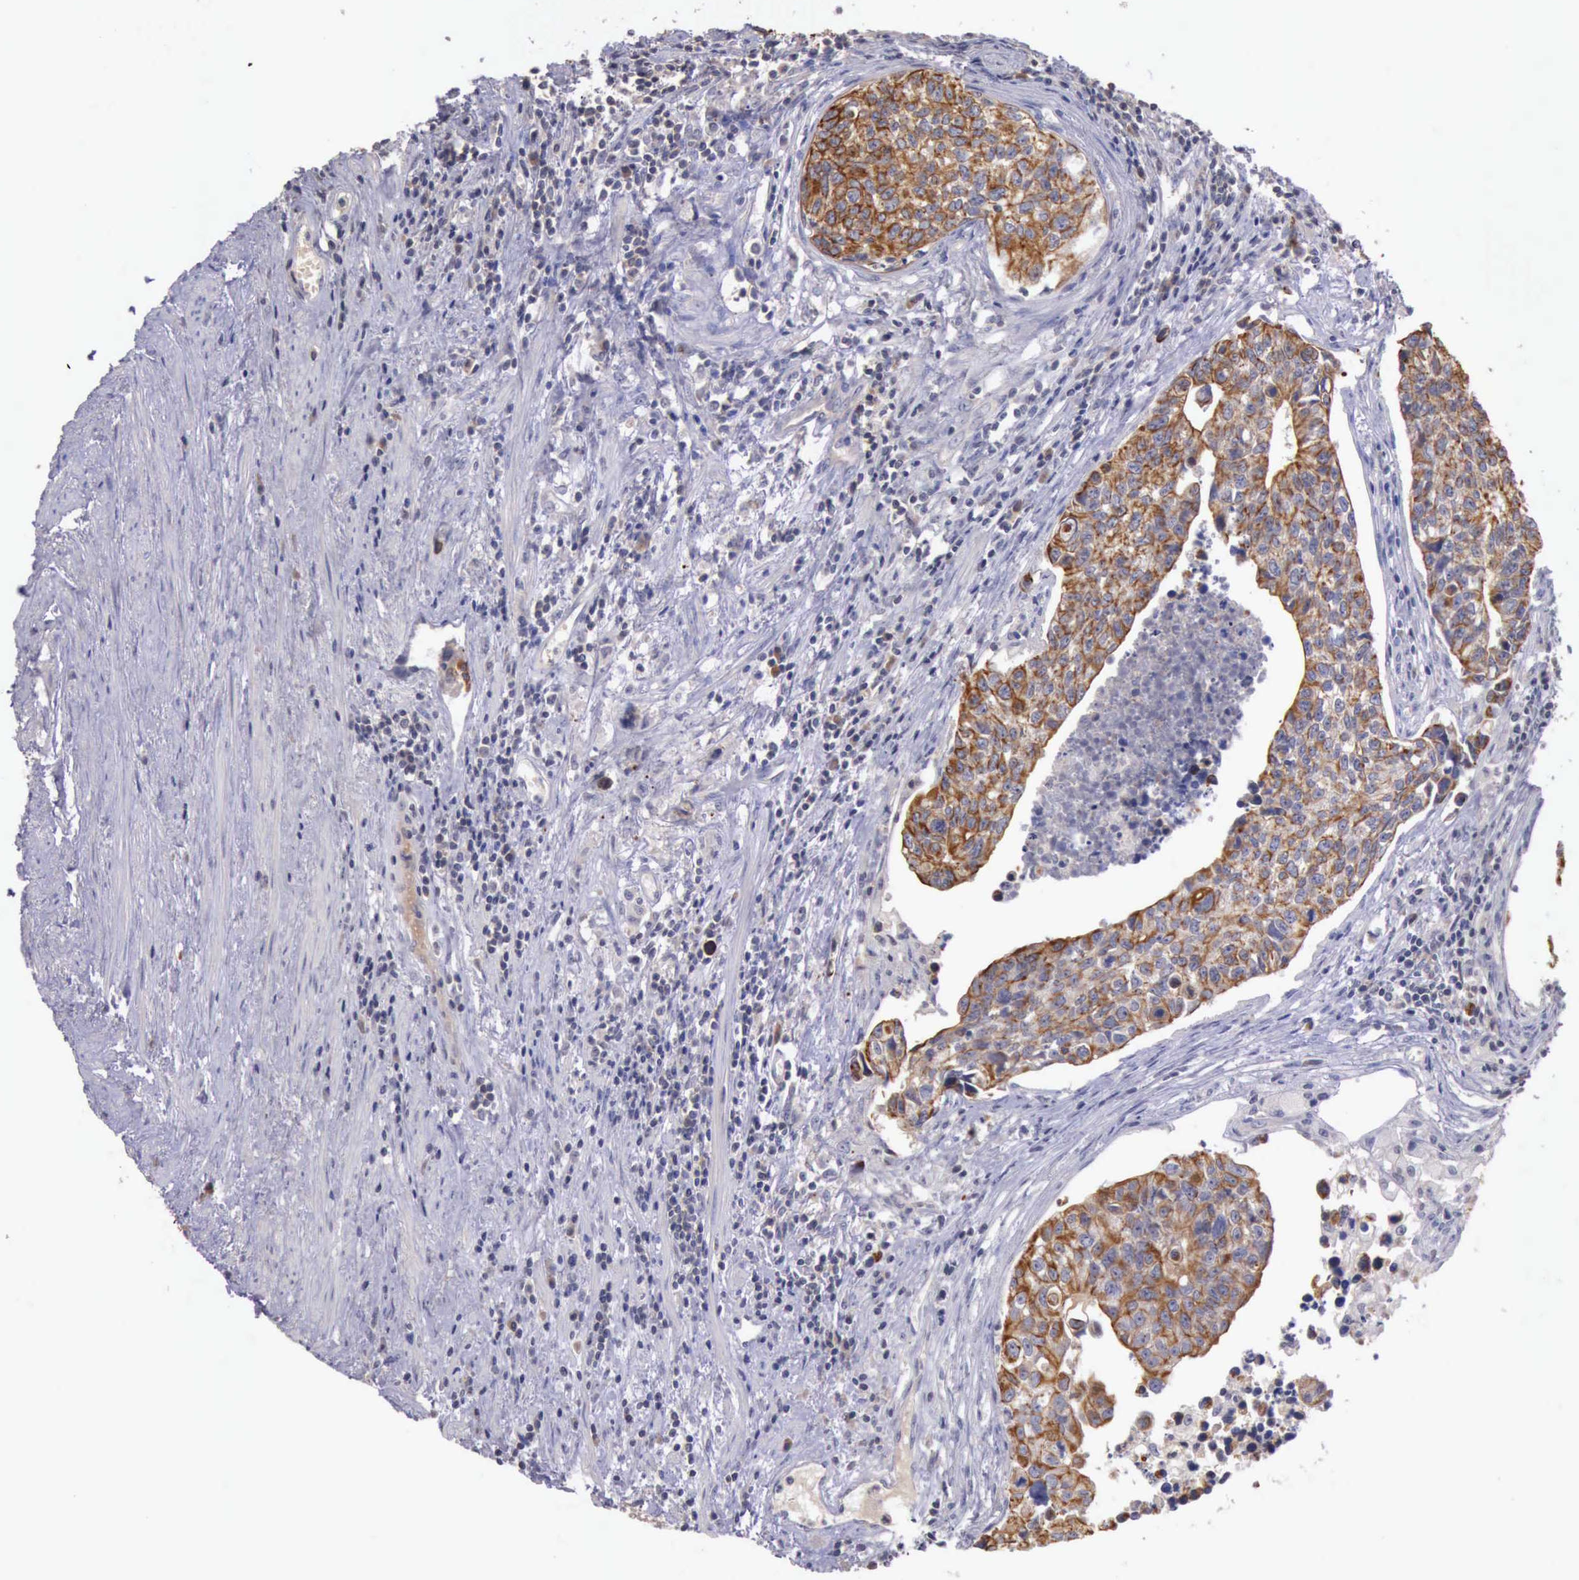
{"staining": {"intensity": "moderate", "quantity": ">75%", "location": "cytoplasmic/membranous"}, "tissue": "urothelial cancer", "cell_type": "Tumor cells", "image_type": "cancer", "snomed": [{"axis": "morphology", "description": "Urothelial carcinoma, High grade"}, {"axis": "topography", "description": "Urinary bladder"}], "caption": "Protein expression analysis of urothelial cancer reveals moderate cytoplasmic/membranous positivity in about >75% of tumor cells.", "gene": "RAB39B", "patient": {"sex": "male", "age": 81}}